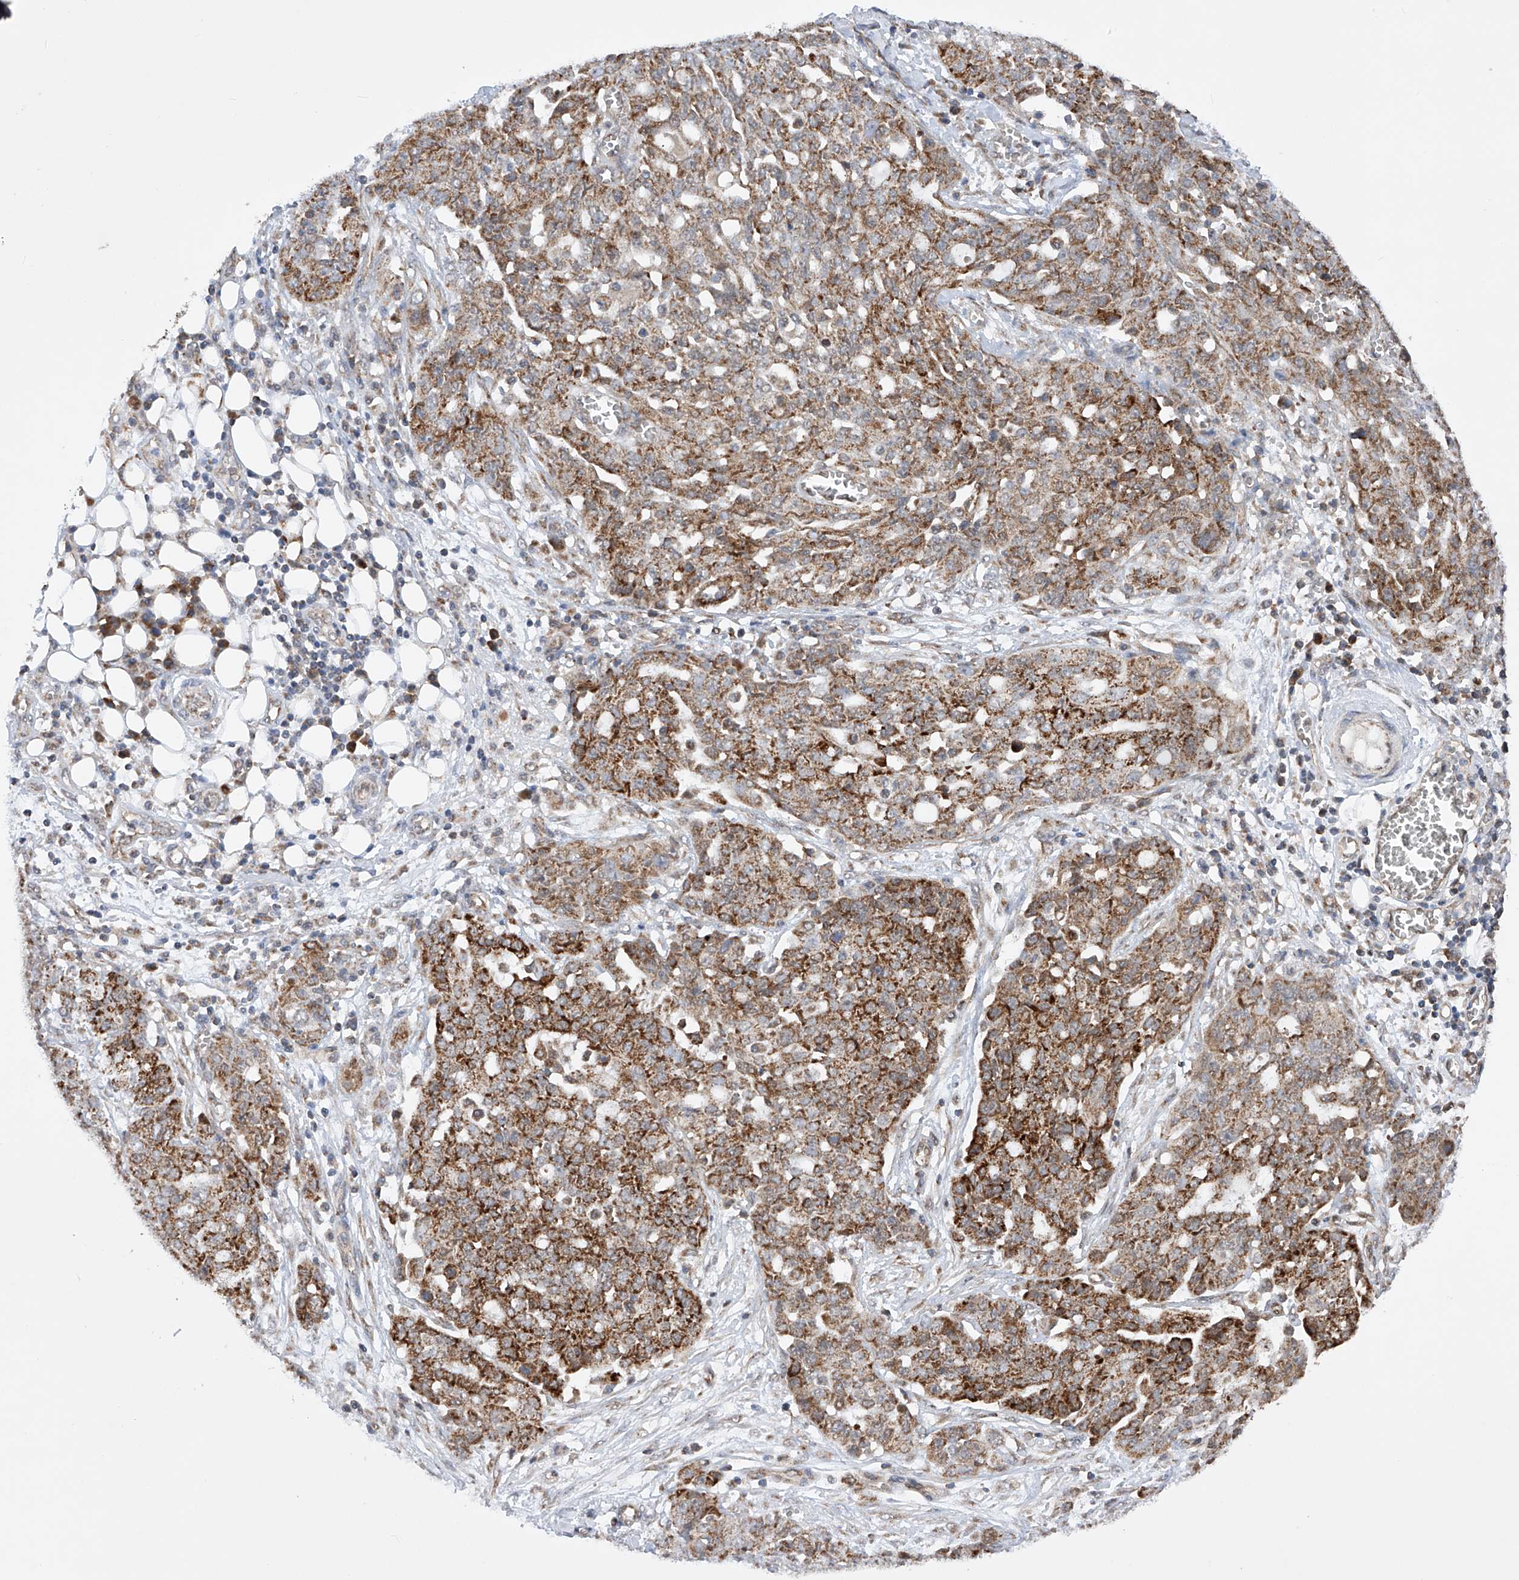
{"staining": {"intensity": "strong", "quantity": ">75%", "location": "cytoplasmic/membranous"}, "tissue": "ovarian cancer", "cell_type": "Tumor cells", "image_type": "cancer", "snomed": [{"axis": "morphology", "description": "Cystadenocarcinoma, serous, NOS"}, {"axis": "topography", "description": "Soft tissue"}, {"axis": "topography", "description": "Ovary"}], "caption": "Ovarian serous cystadenocarcinoma stained for a protein demonstrates strong cytoplasmic/membranous positivity in tumor cells. (IHC, brightfield microscopy, high magnification).", "gene": "SDHAF4", "patient": {"sex": "female", "age": 57}}